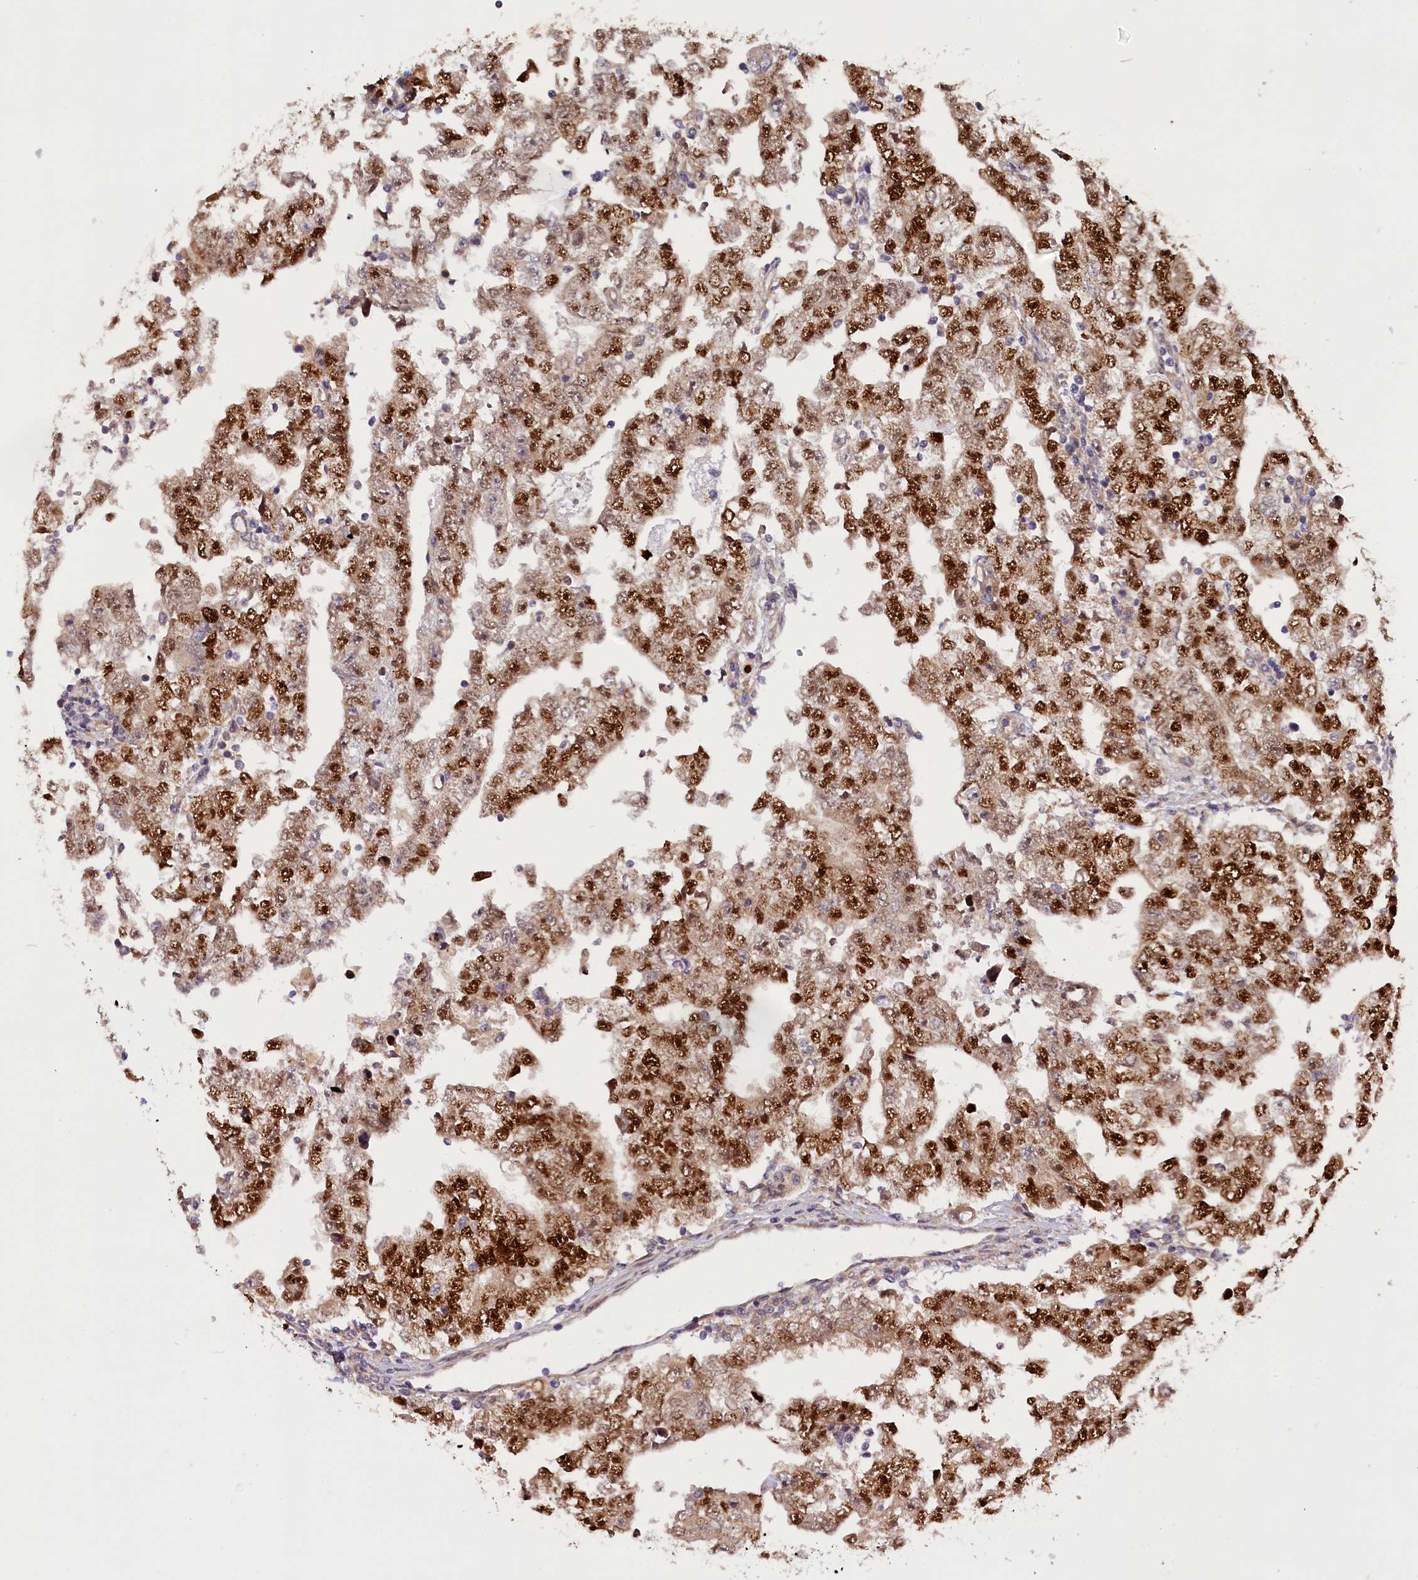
{"staining": {"intensity": "strong", "quantity": ">75%", "location": "nuclear"}, "tissue": "testis cancer", "cell_type": "Tumor cells", "image_type": "cancer", "snomed": [{"axis": "morphology", "description": "Carcinoma, Embryonal, NOS"}, {"axis": "topography", "description": "Testis"}], "caption": "Testis cancer was stained to show a protein in brown. There is high levels of strong nuclear staining in approximately >75% of tumor cells.", "gene": "CCDC9B", "patient": {"sex": "male", "age": 25}}